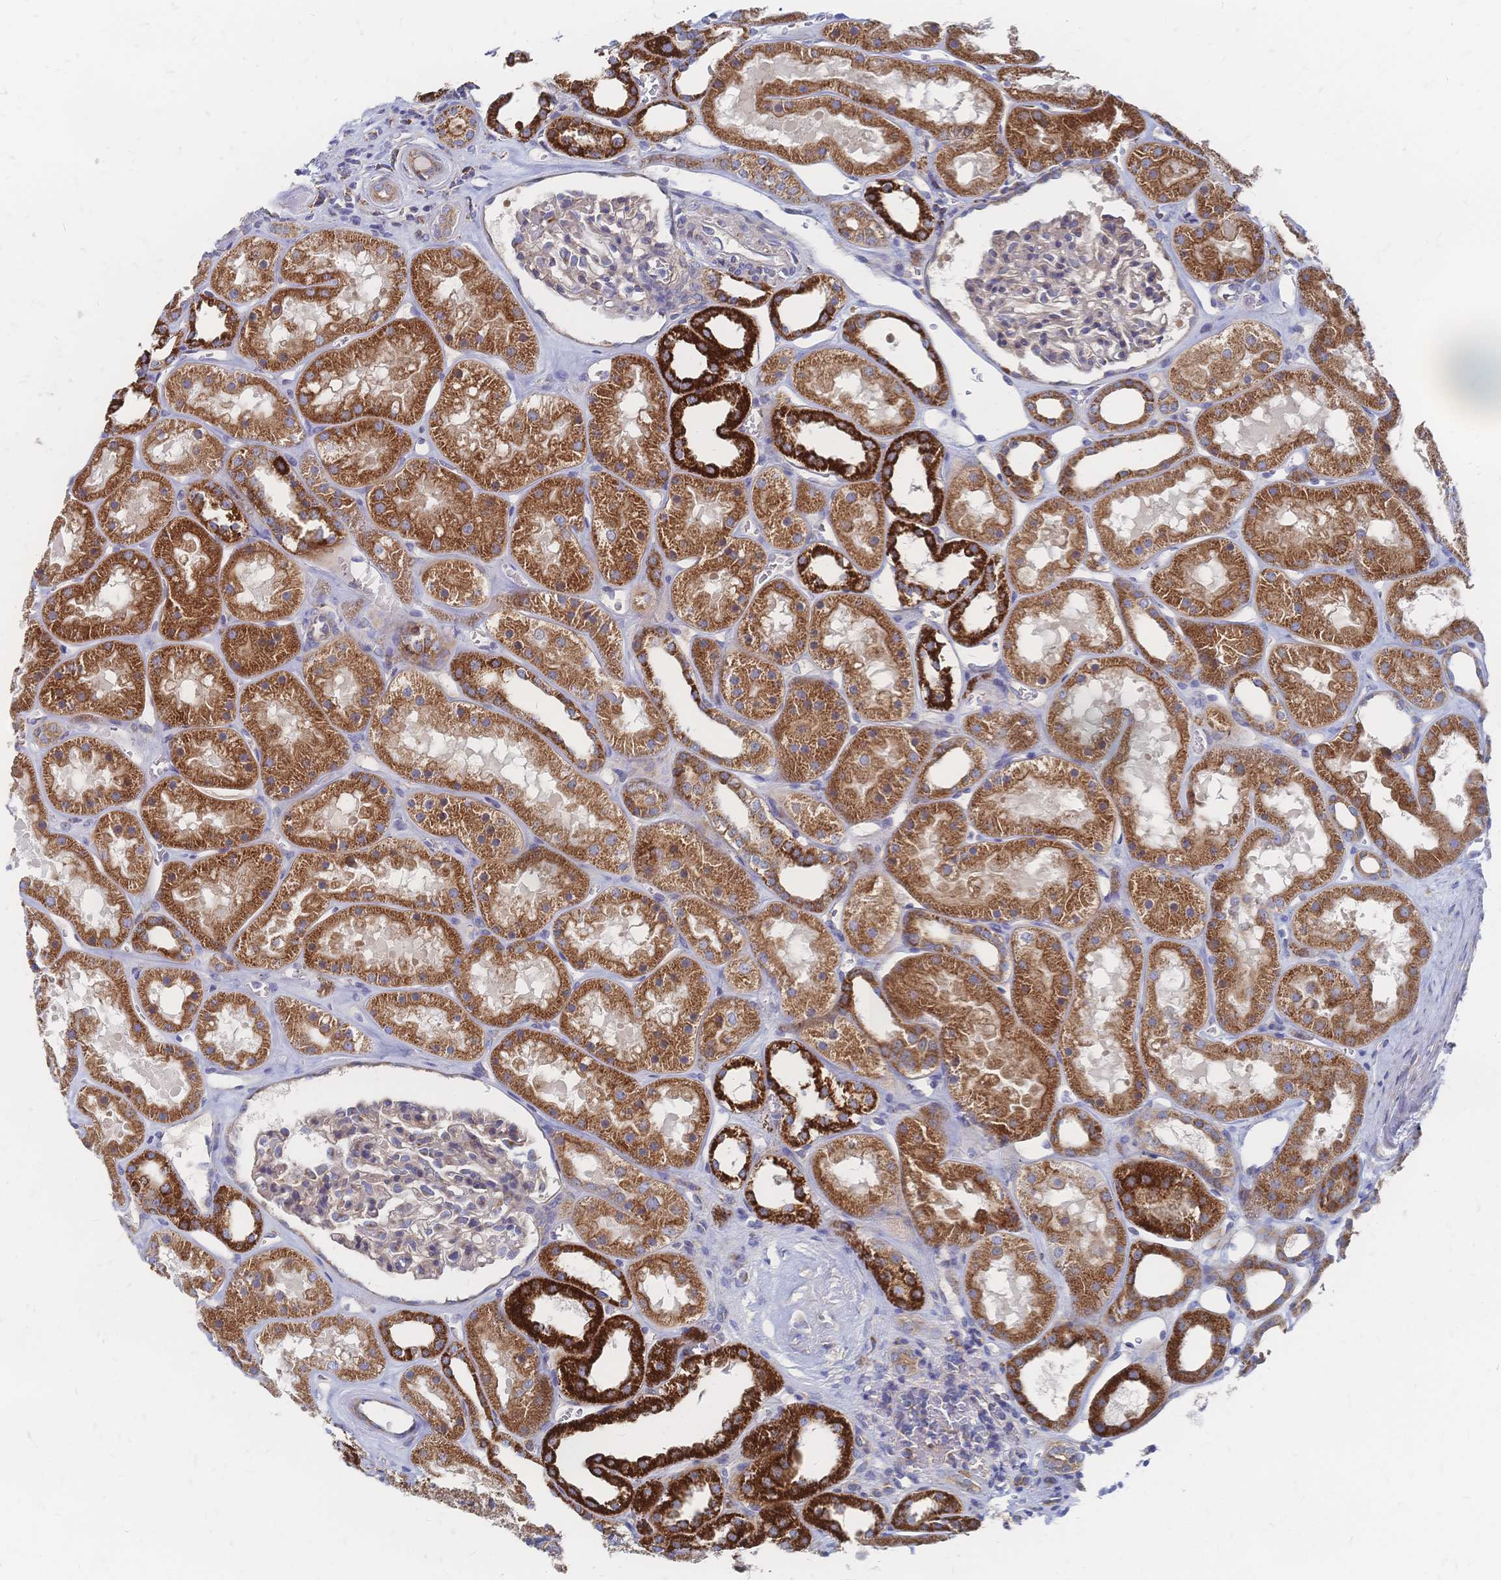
{"staining": {"intensity": "weak", "quantity": "<25%", "location": "cytoplasmic/membranous"}, "tissue": "kidney", "cell_type": "Cells in glomeruli", "image_type": "normal", "snomed": [{"axis": "morphology", "description": "Normal tissue, NOS"}, {"axis": "topography", "description": "Kidney"}], "caption": "Kidney stained for a protein using immunohistochemistry exhibits no staining cells in glomeruli.", "gene": "SORBS1", "patient": {"sex": "female", "age": 41}}